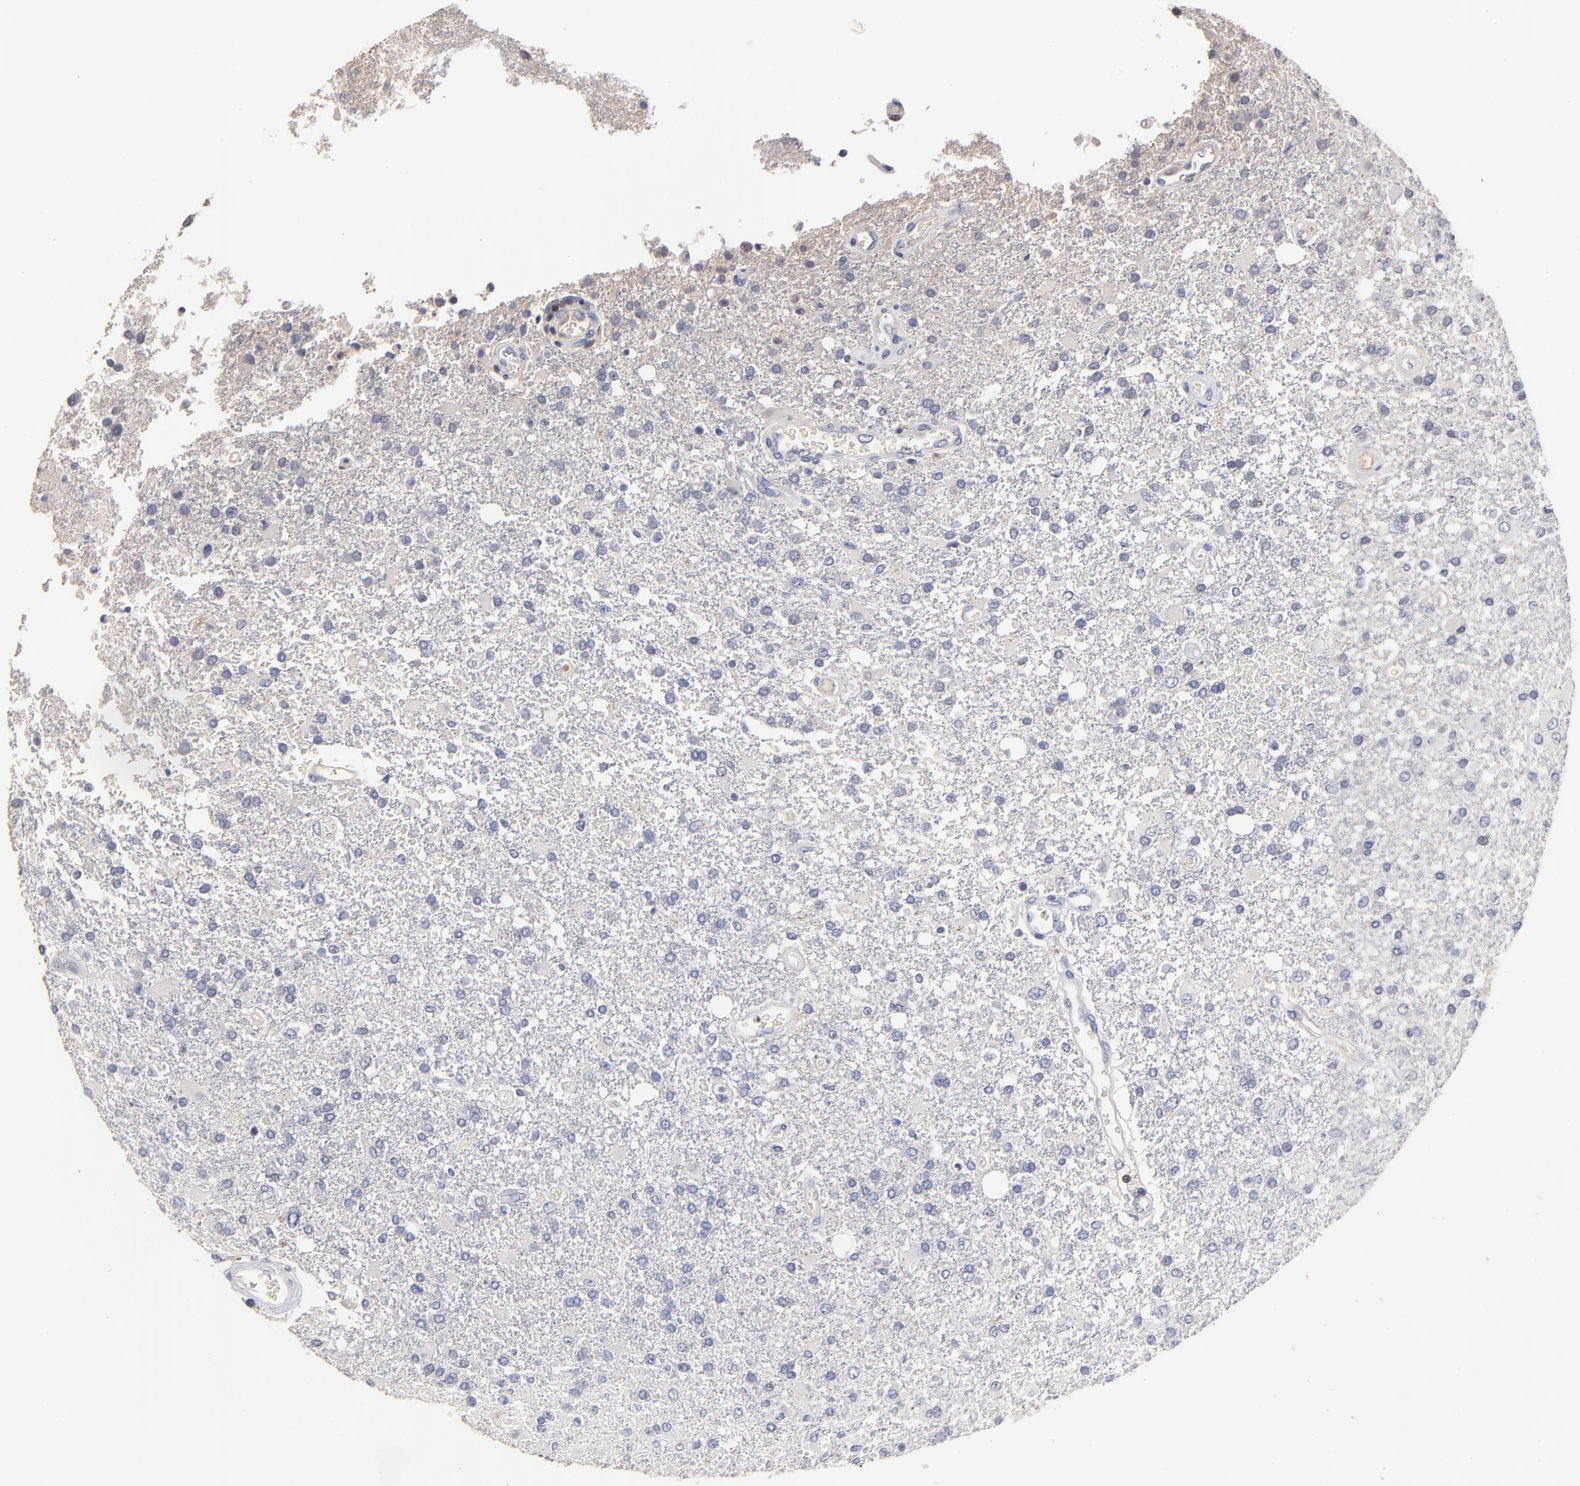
{"staining": {"intensity": "negative", "quantity": "none", "location": "none"}, "tissue": "glioma", "cell_type": "Tumor cells", "image_type": "cancer", "snomed": [{"axis": "morphology", "description": "Glioma, malignant, High grade"}, {"axis": "topography", "description": "Cerebral cortex"}], "caption": "High magnification brightfield microscopy of malignant high-grade glioma stained with DAB (3,3'-diaminobenzidine) (brown) and counterstained with hematoxylin (blue): tumor cells show no significant positivity. (DAB (3,3'-diaminobenzidine) immunohistochemistry, high magnification).", "gene": "TRAT1", "patient": {"sex": "male", "age": 79}}